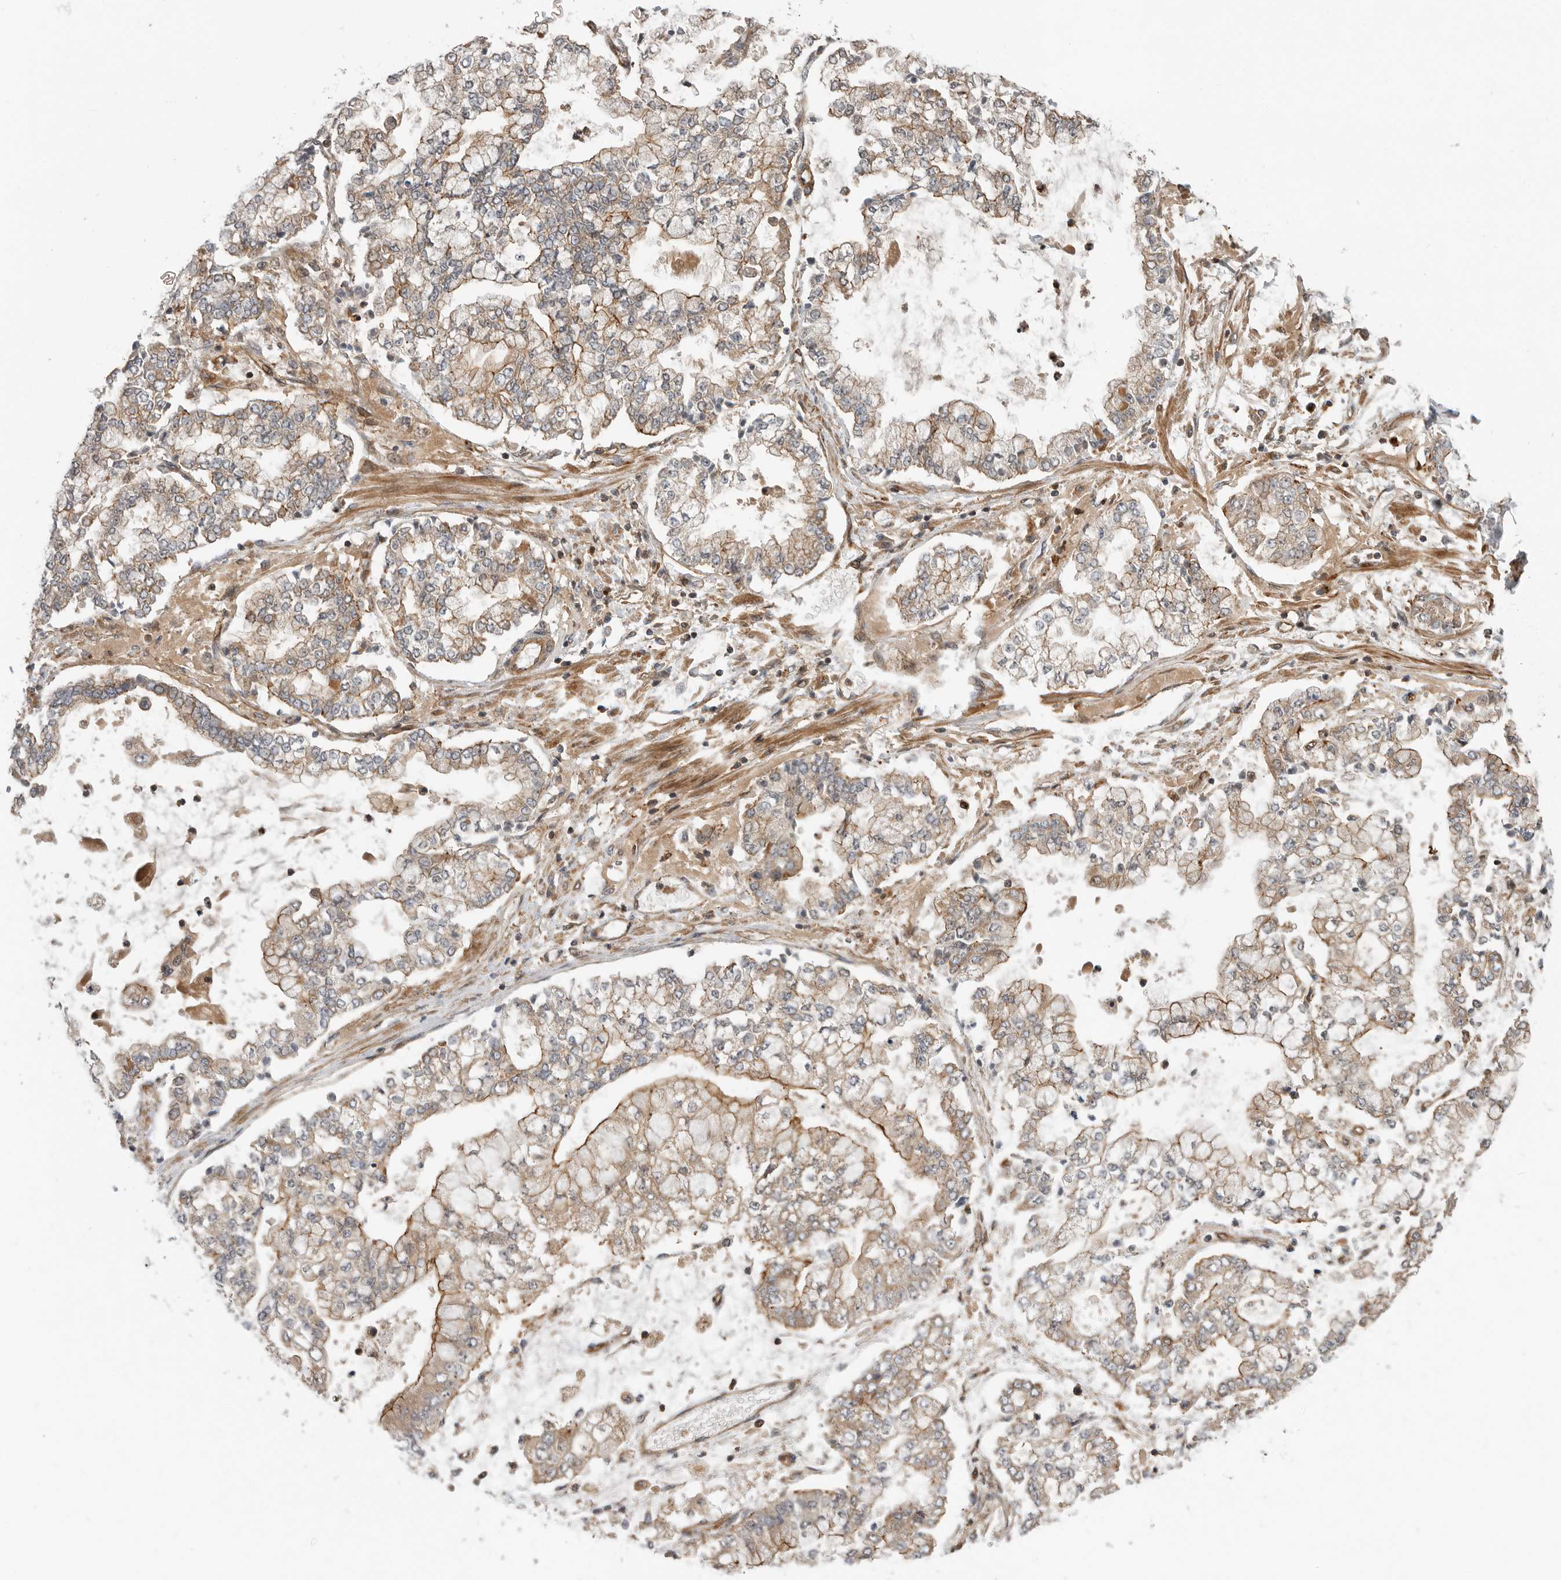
{"staining": {"intensity": "weak", "quantity": ">75%", "location": "cytoplasmic/membranous"}, "tissue": "stomach cancer", "cell_type": "Tumor cells", "image_type": "cancer", "snomed": [{"axis": "morphology", "description": "Adenocarcinoma, NOS"}, {"axis": "topography", "description": "Stomach"}], "caption": "Tumor cells reveal weak cytoplasmic/membranous expression in about >75% of cells in stomach cancer.", "gene": "STRAP", "patient": {"sex": "male", "age": 76}}